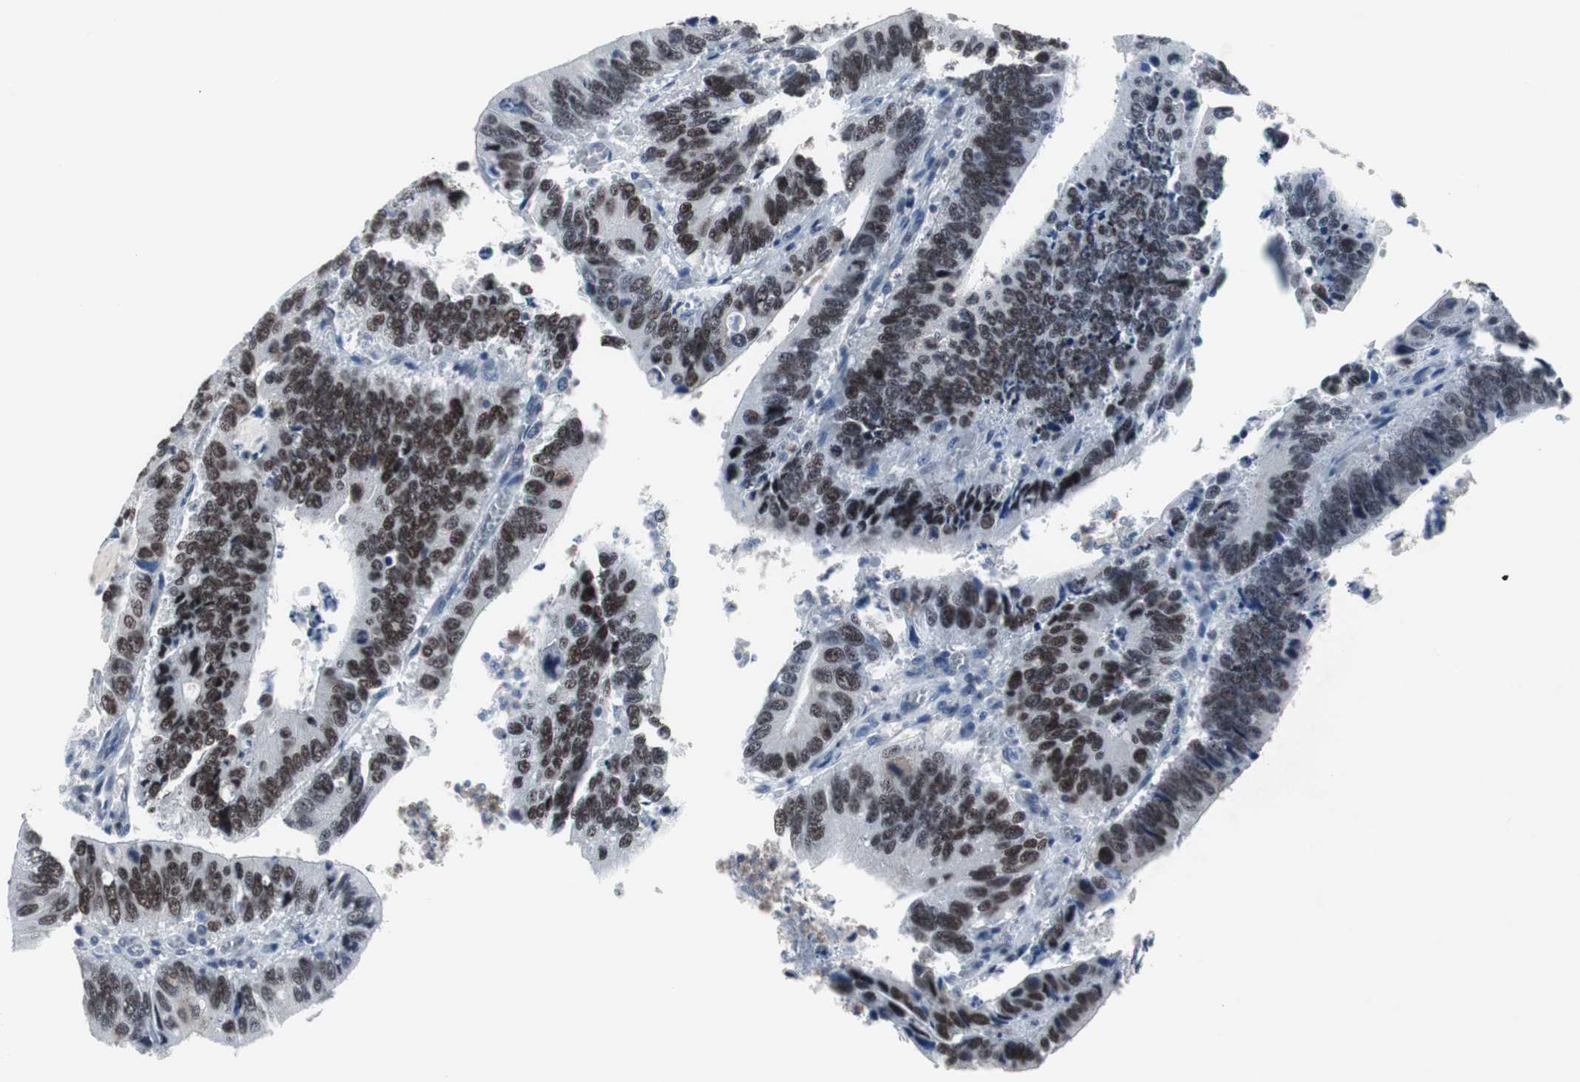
{"staining": {"intensity": "strong", "quantity": ">75%", "location": "nuclear"}, "tissue": "colorectal cancer", "cell_type": "Tumor cells", "image_type": "cancer", "snomed": [{"axis": "morphology", "description": "Adenocarcinoma, NOS"}, {"axis": "topography", "description": "Colon"}], "caption": "Immunohistochemistry (IHC) of colorectal cancer exhibits high levels of strong nuclear positivity in about >75% of tumor cells. Immunohistochemistry (IHC) stains the protein in brown and the nuclei are stained blue.", "gene": "FOXP4", "patient": {"sex": "male", "age": 72}}